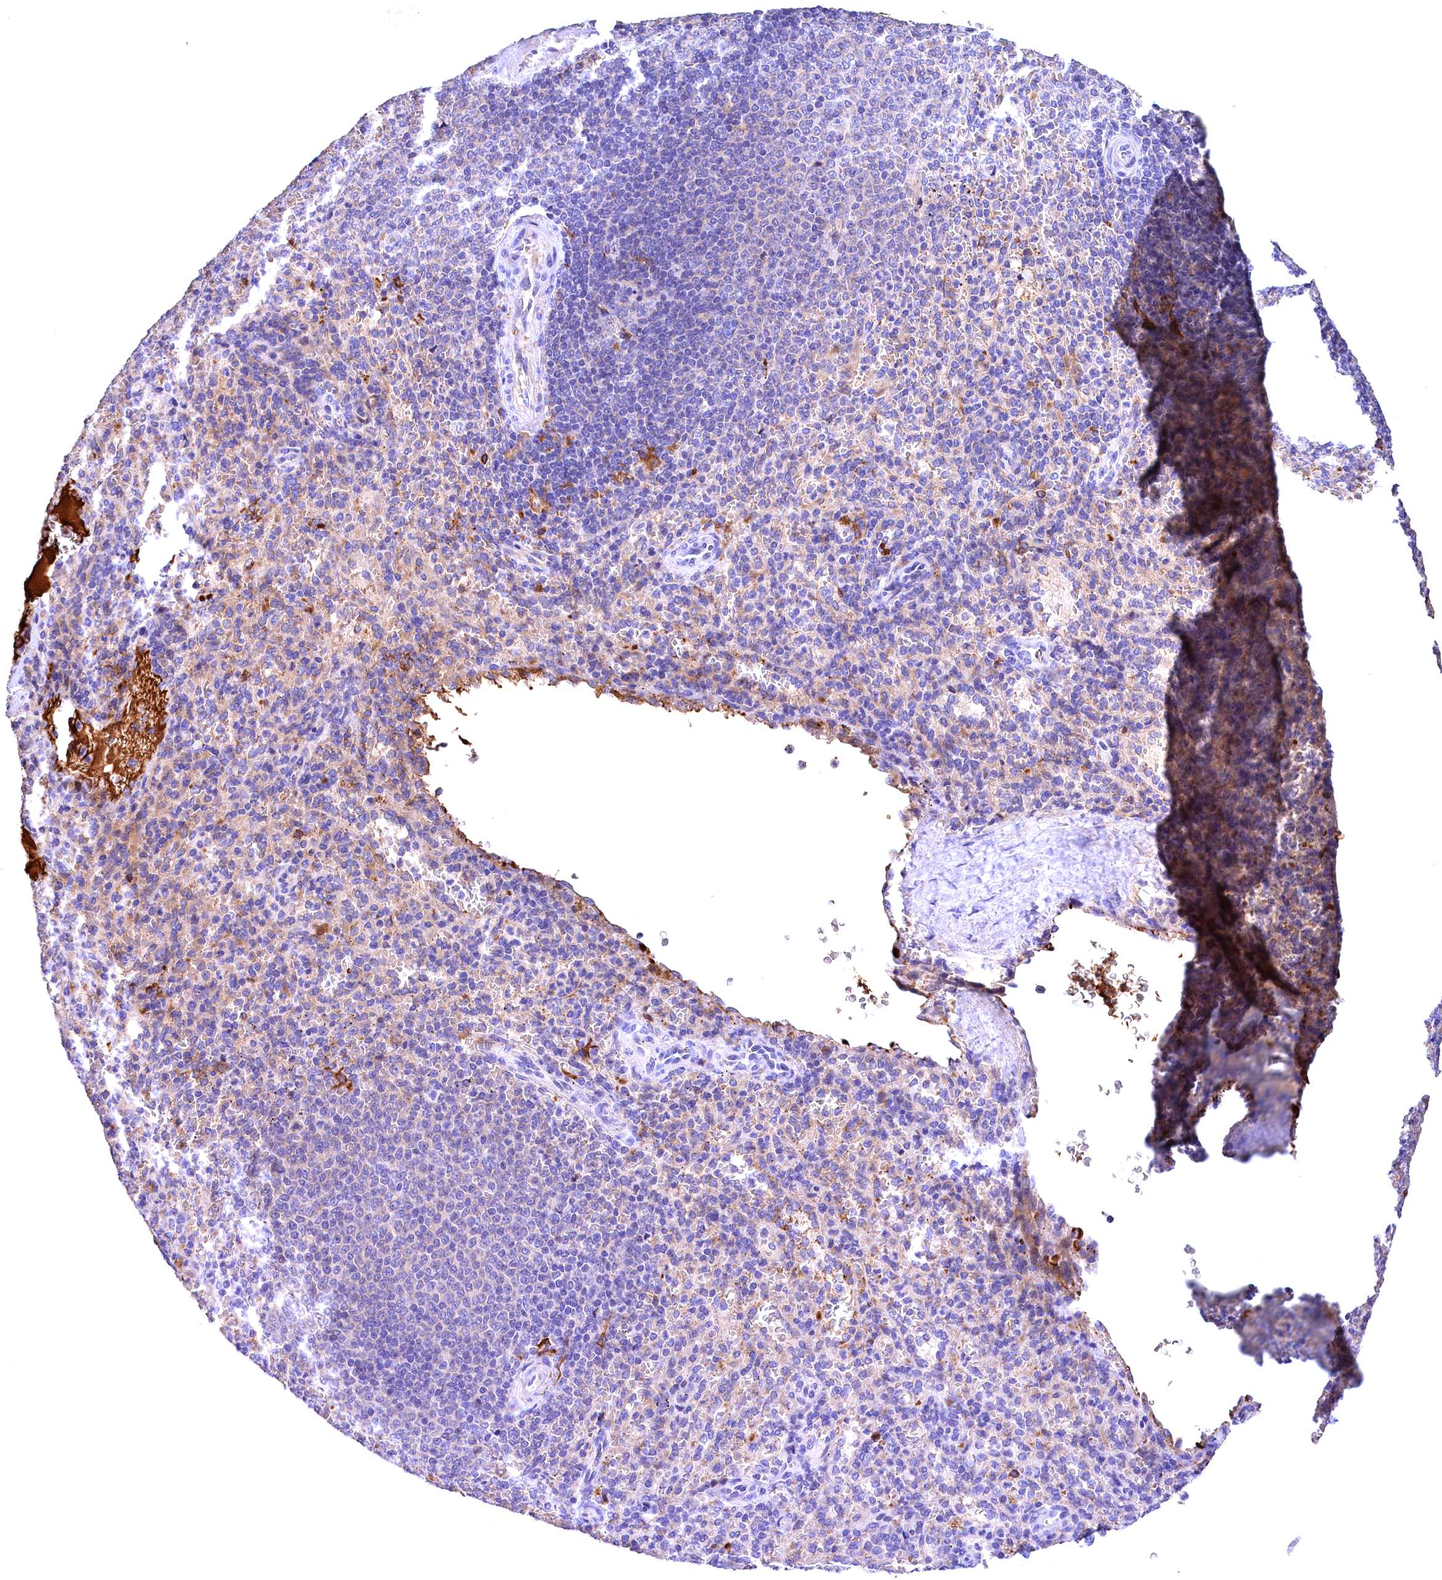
{"staining": {"intensity": "negative", "quantity": "none", "location": "none"}, "tissue": "spleen", "cell_type": "Cells in red pulp", "image_type": "normal", "snomed": [{"axis": "morphology", "description": "Normal tissue, NOS"}, {"axis": "topography", "description": "Spleen"}], "caption": "Spleen was stained to show a protein in brown. There is no significant staining in cells in red pulp. The staining is performed using DAB brown chromogen with nuclei counter-stained in using hematoxylin.", "gene": "PHAF1", "patient": {"sex": "female", "age": 21}}